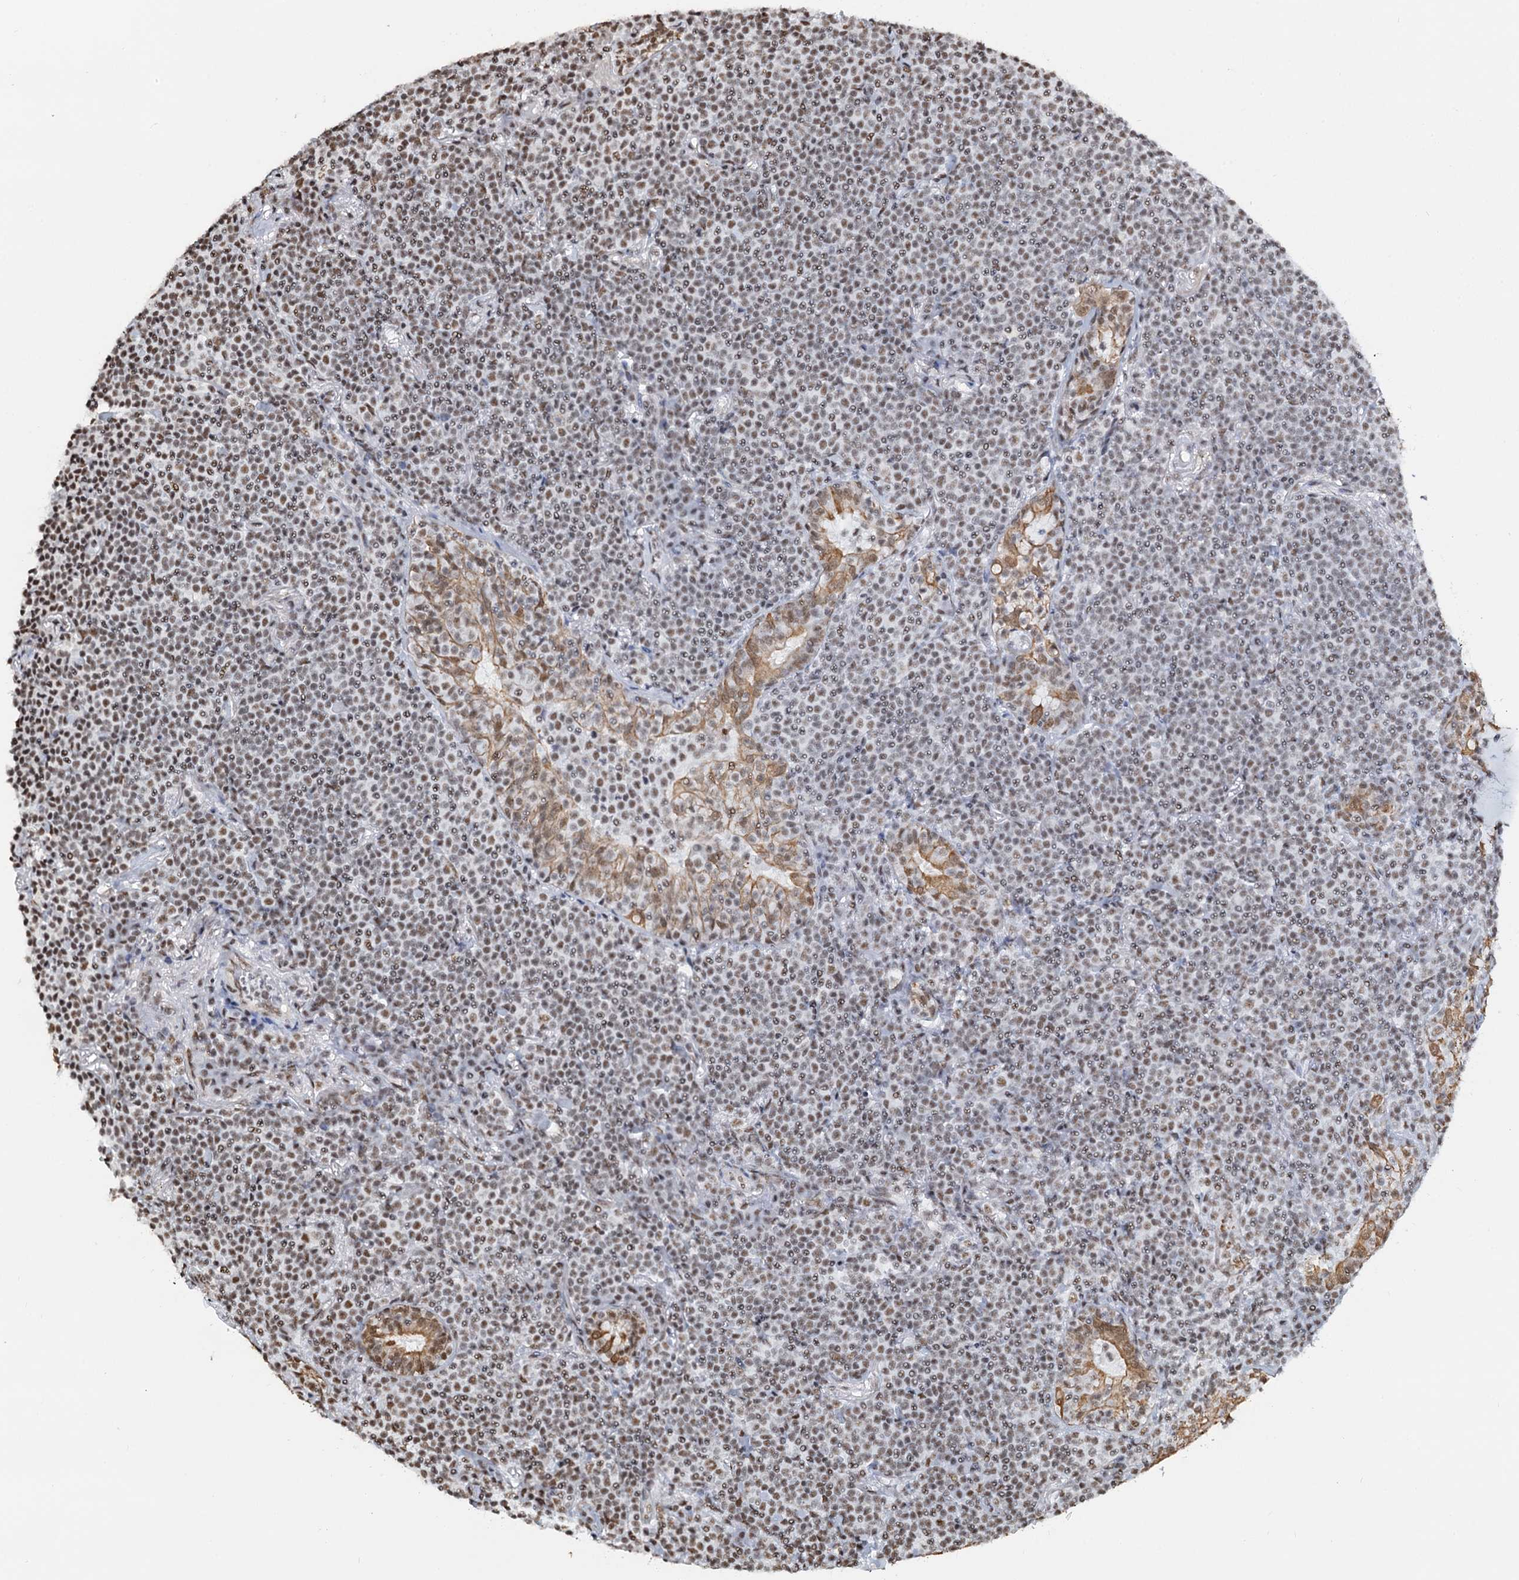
{"staining": {"intensity": "moderate", "quantity": "25%-75%", "location": "nuclear"}, "tissue": "lymphoma", "cell_type": "Tumor cells", "image_type": "cancer", "snomed": [{"axis": "morphology", "description": "Malignant lymphoma, non-Hodgkin's type, Low grade"}, {"axis": "topography", "description": "Lung"}], "caption": "Immunohistochemical staining of human lymphoma demonstrates medium levels of moderate nuclear staining in approximately 25%-75% of tumor cells.", "gene": "ZNF609", "patient": {"sex": "female", "age": 71}}